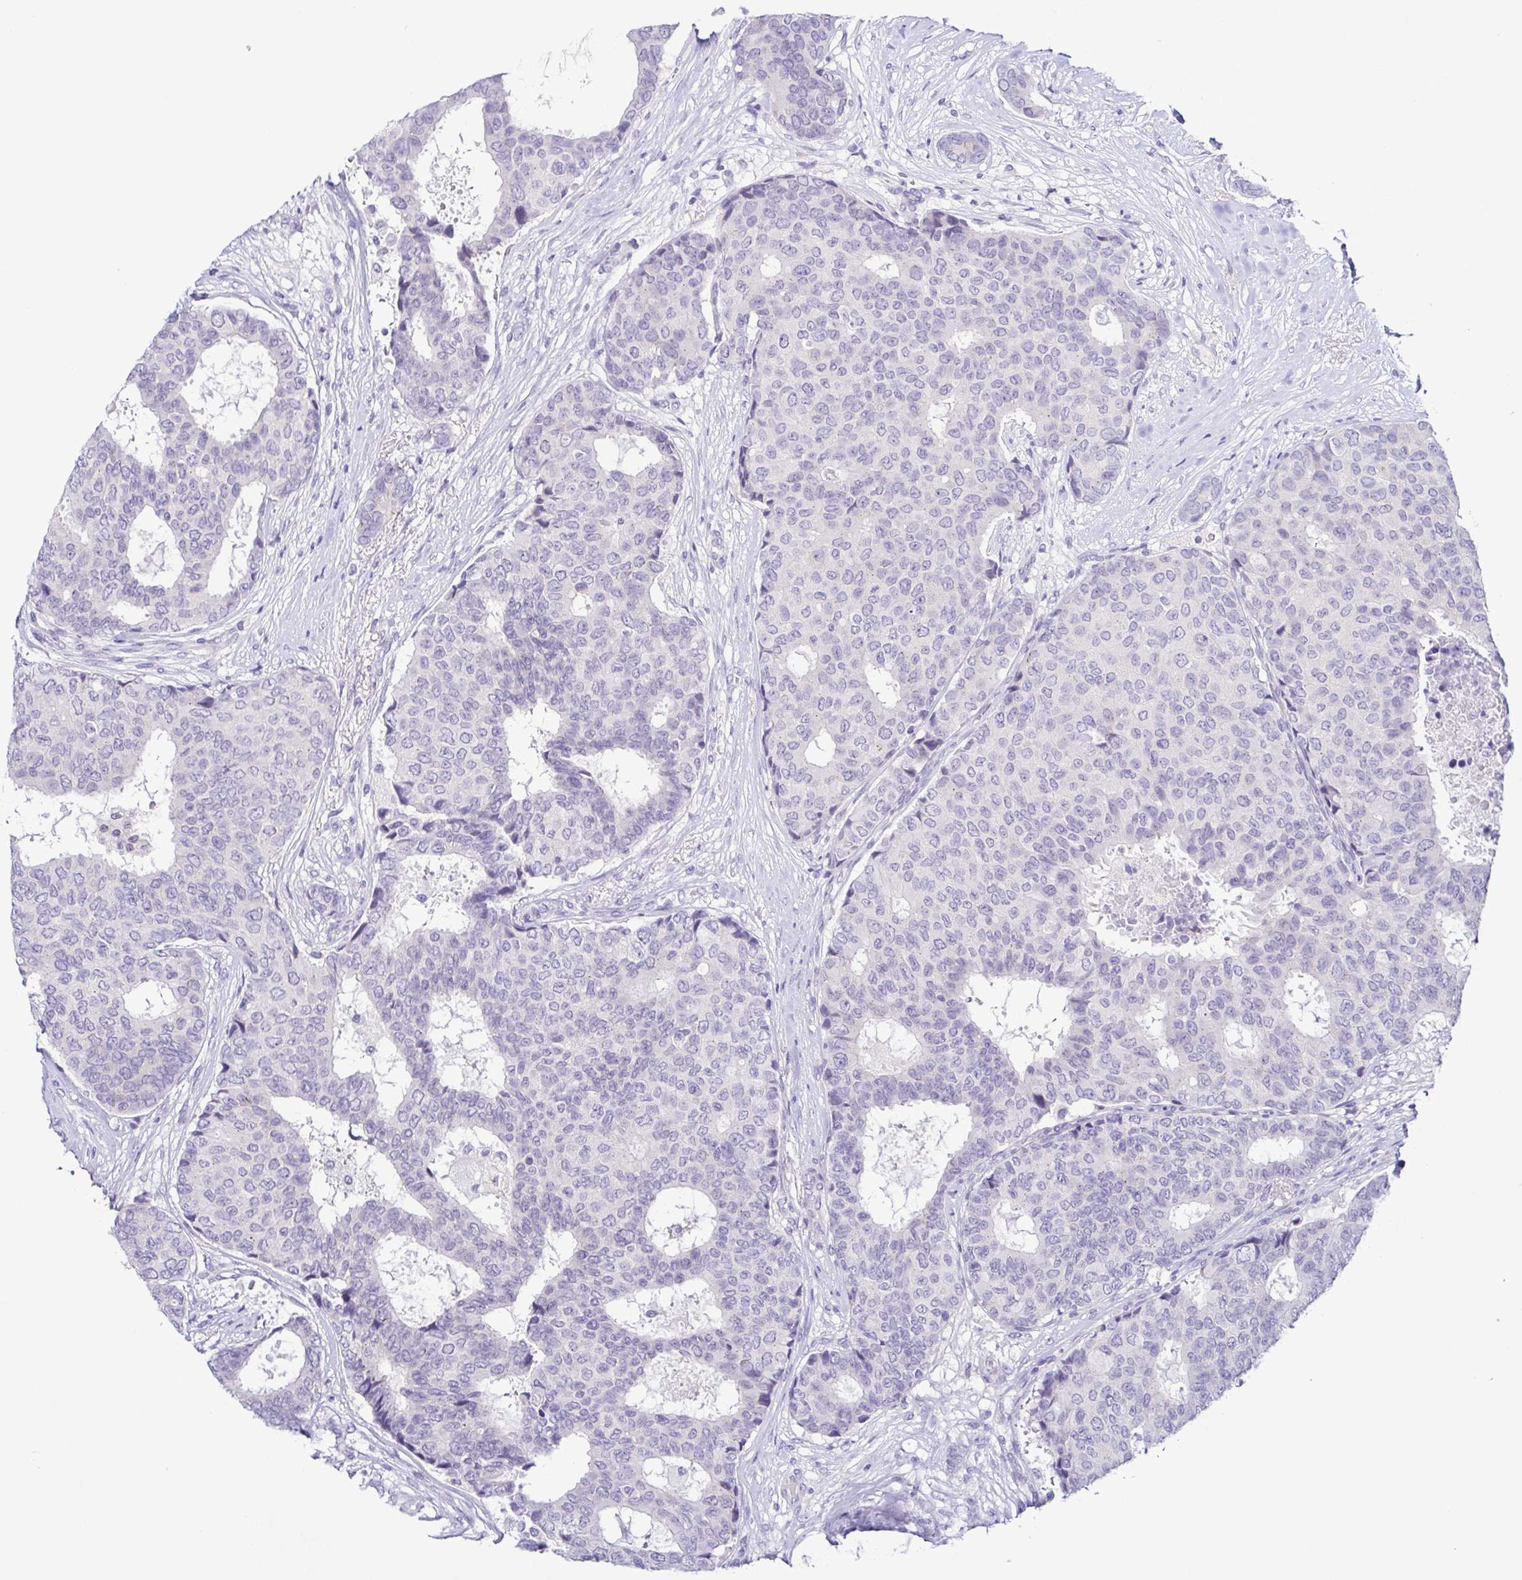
{"staining": {"intensity": "negative", "quantity": "none", "location": "none"}, "tissue": "breast cancer", "cell_type": "Tumor cells", "image_type": "cancer", "snomed": [{"axis": "morphology", "description": "Duct carcinoma"}, {"axis": "topography", "description": "Breast"}], "caption": "Breast infiltrating ductal carcinoma stained for a protein using immunohistochemistry displays no expression tumor cells.", "gene": "TERT", "patient": {"sex": "female", "age": 75}}